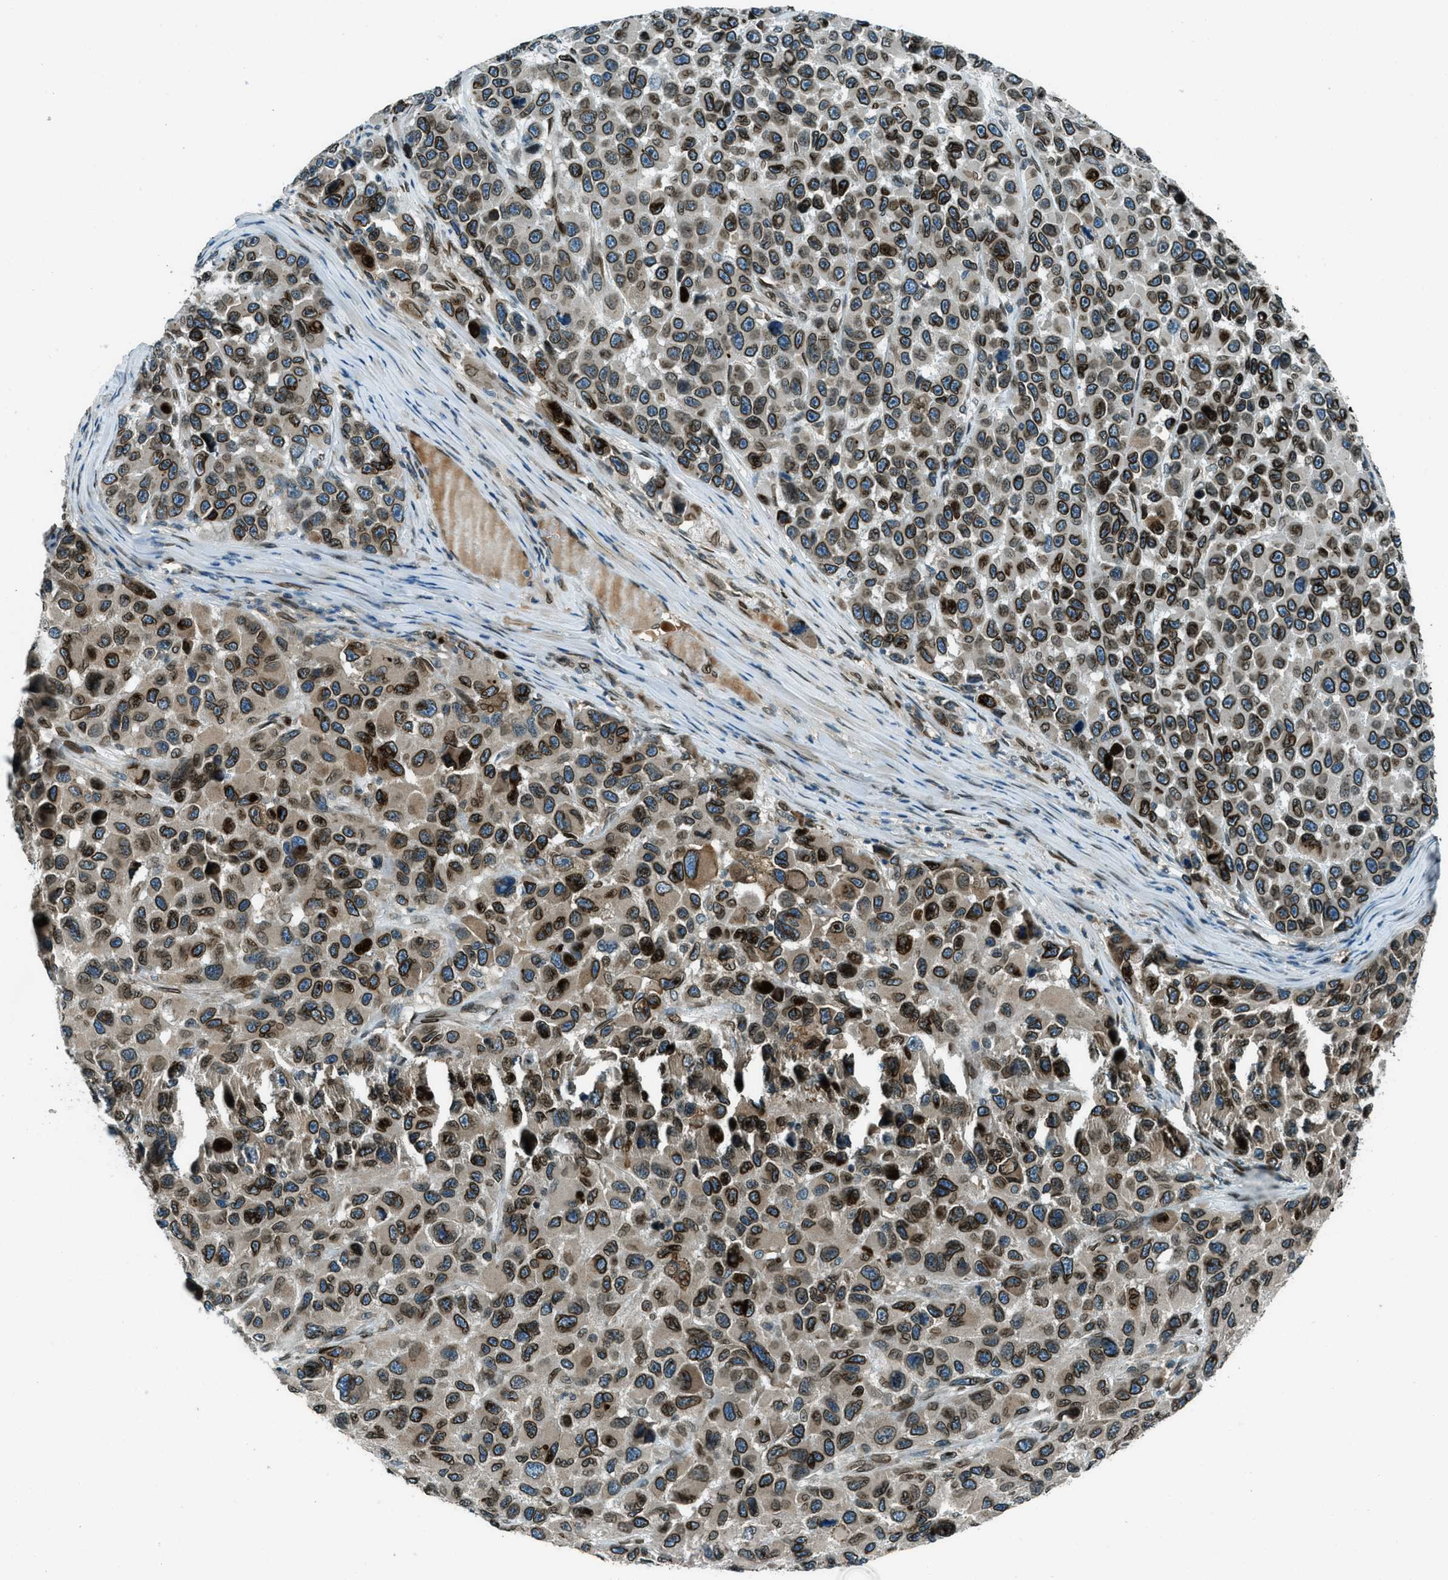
{"staining": {"intensity": "strong", "quantity": ">75%", "location": "cytoplasmic/membranous,nuclear"}, "tissue": "melanoma", "cell_type": "Tumor cells", "image_type": "cancer", "snomed": [{"axis": "morphology", "description": "Malignant melanoma, NOS"}, {"axis": "topography", "description": "Skin"}], "caption": "Protein staining by IHC demonstrates strong cytoplasmic/membranous and nuclear expression in approximately >75% of tumor cells in malignant melanoma. (brown staining indicates protein expression, while blue staining denotes nuclei).", "gene": "LEMD2", "patient": {"sex": "male", "age": 53}}